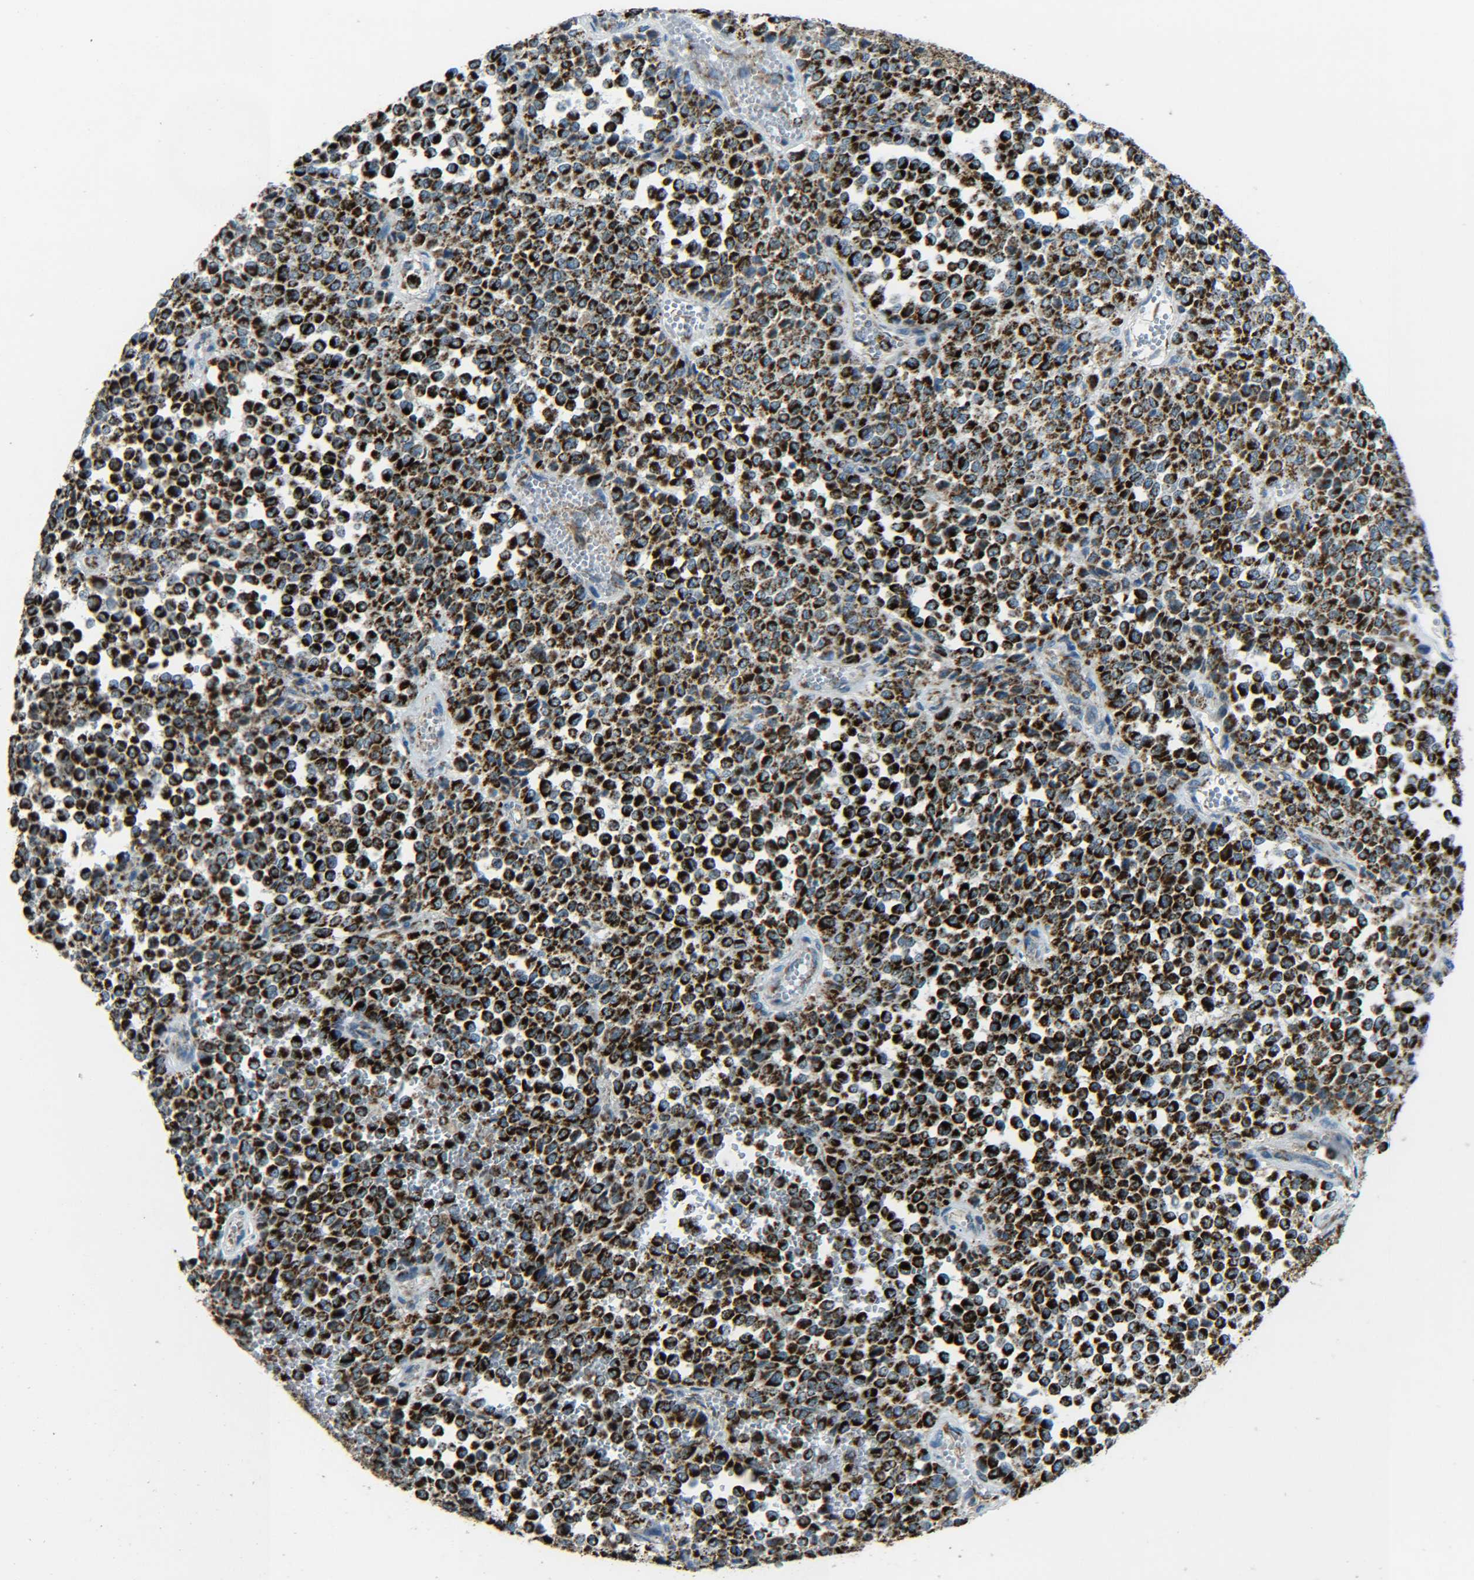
{"staining": {"intensity": "strong", "quantity": ">75%", "location": "cytoplasmic/membranous"}, "tissue": "melanoma", "cell_type": "Tumor cells", "image_type": "cancer", "snomed": [{"axis": "morphology", "description": "Malignant melanoma, Metastatic site"}, {"axis": "topography", "description": "Pancreas"}], "caption": "A histopathology image of human melanoma stained for a protein exhibits strong cytoplasmic/membranous brown staining in tumor cells.", "gene": "CYB5R1", "patient": {"sex": "female", "age": 30}}